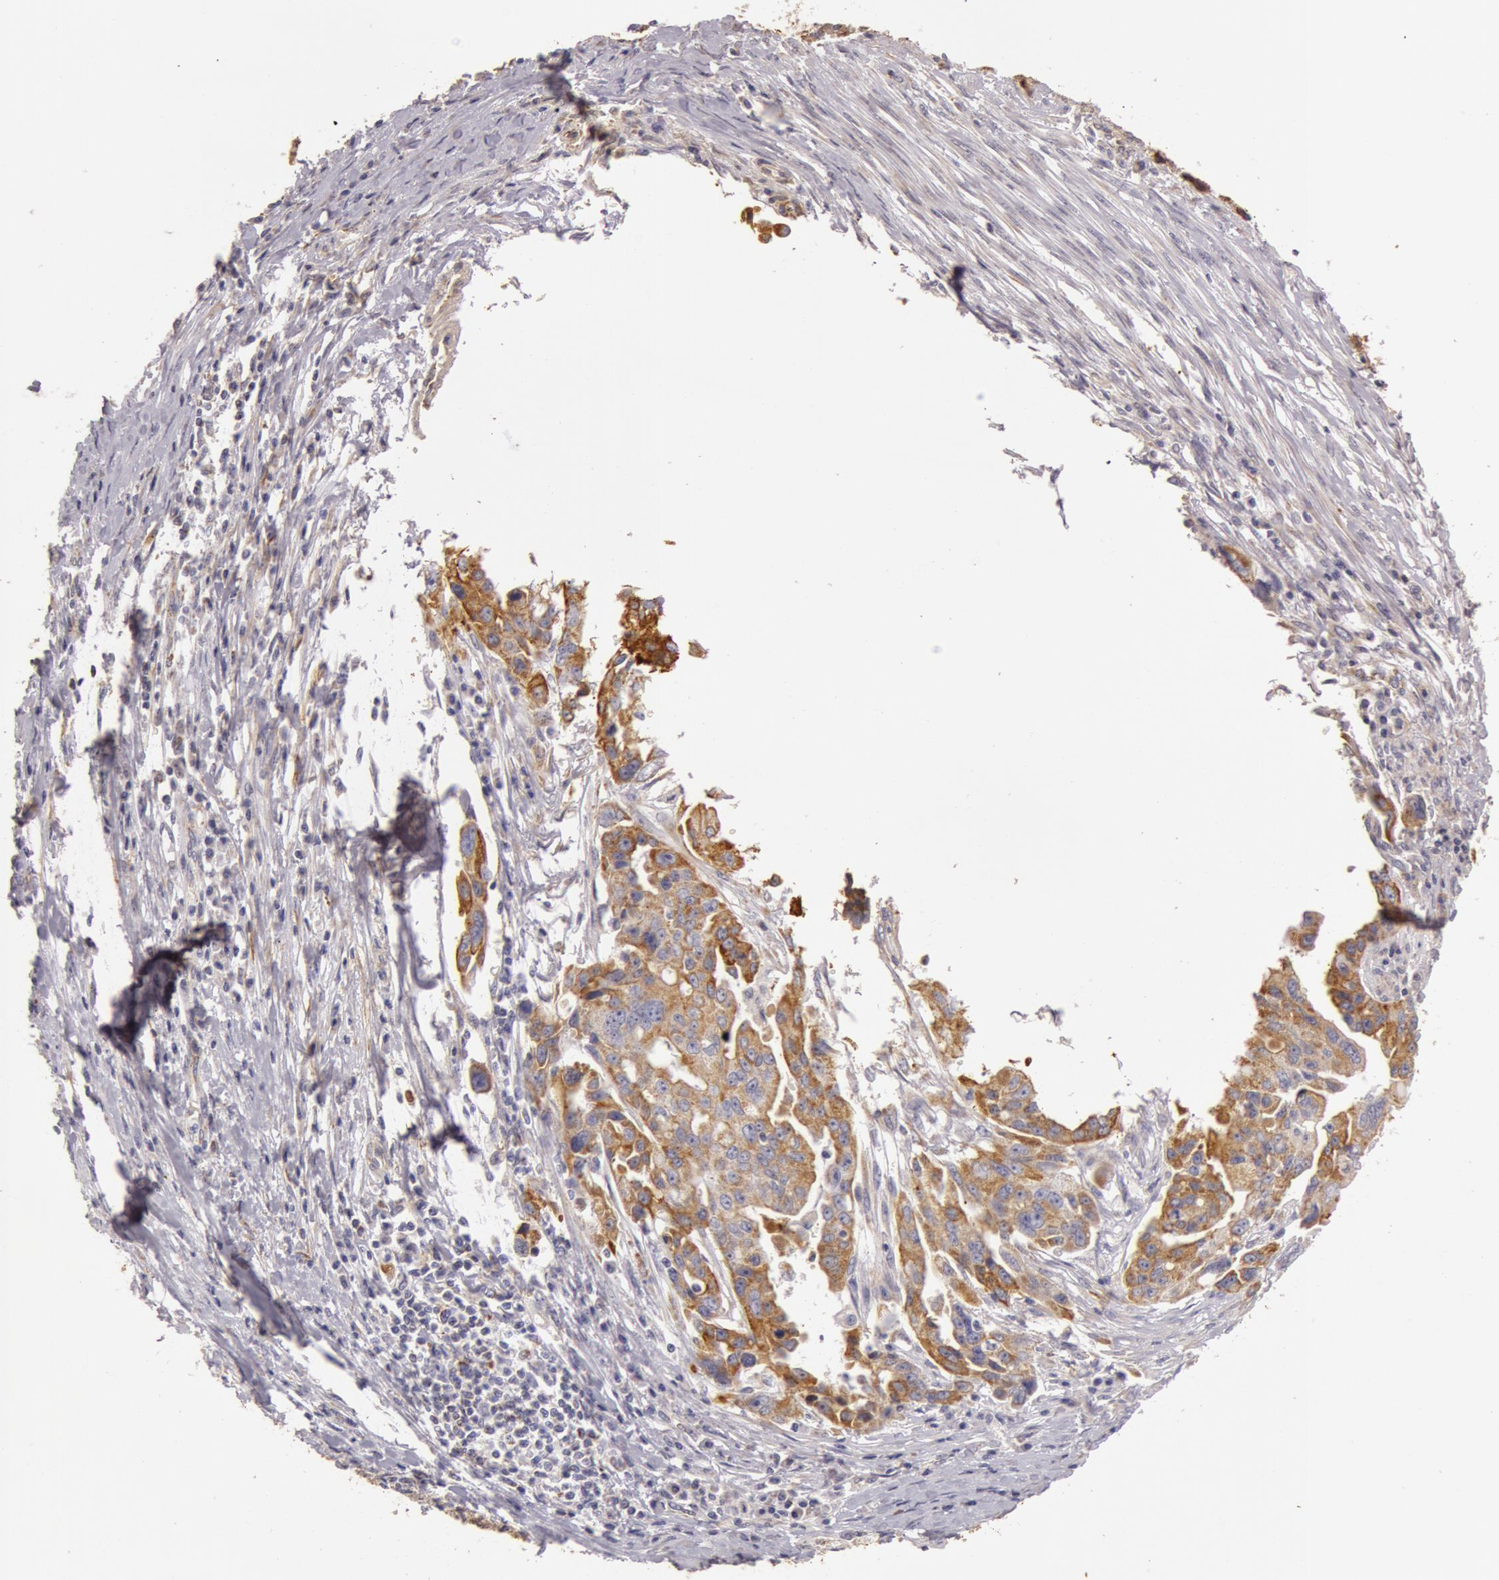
{"staining": {"intensity": "moderate", "quantity": ">75%", "location": "cytoplasmic/membranous"}, "tissue": "ovarian cancer", "cell_type": "Tumor cells", "image_type": "cancer", "snomed": [{"axis": "morphology", "description": "Carcinoma, endometroid"}, {"axis": "topography", "description": "Ovary"}], "caption": "The image displays immunohistochemical staining of ovarian cancer (endometroid carcinoma). There is moderate cytoplasmic/membranous positivity is present in about >75% of tumor cells.", "gene": "KRT18", "patient": {"sex": "female", "age": 75}}